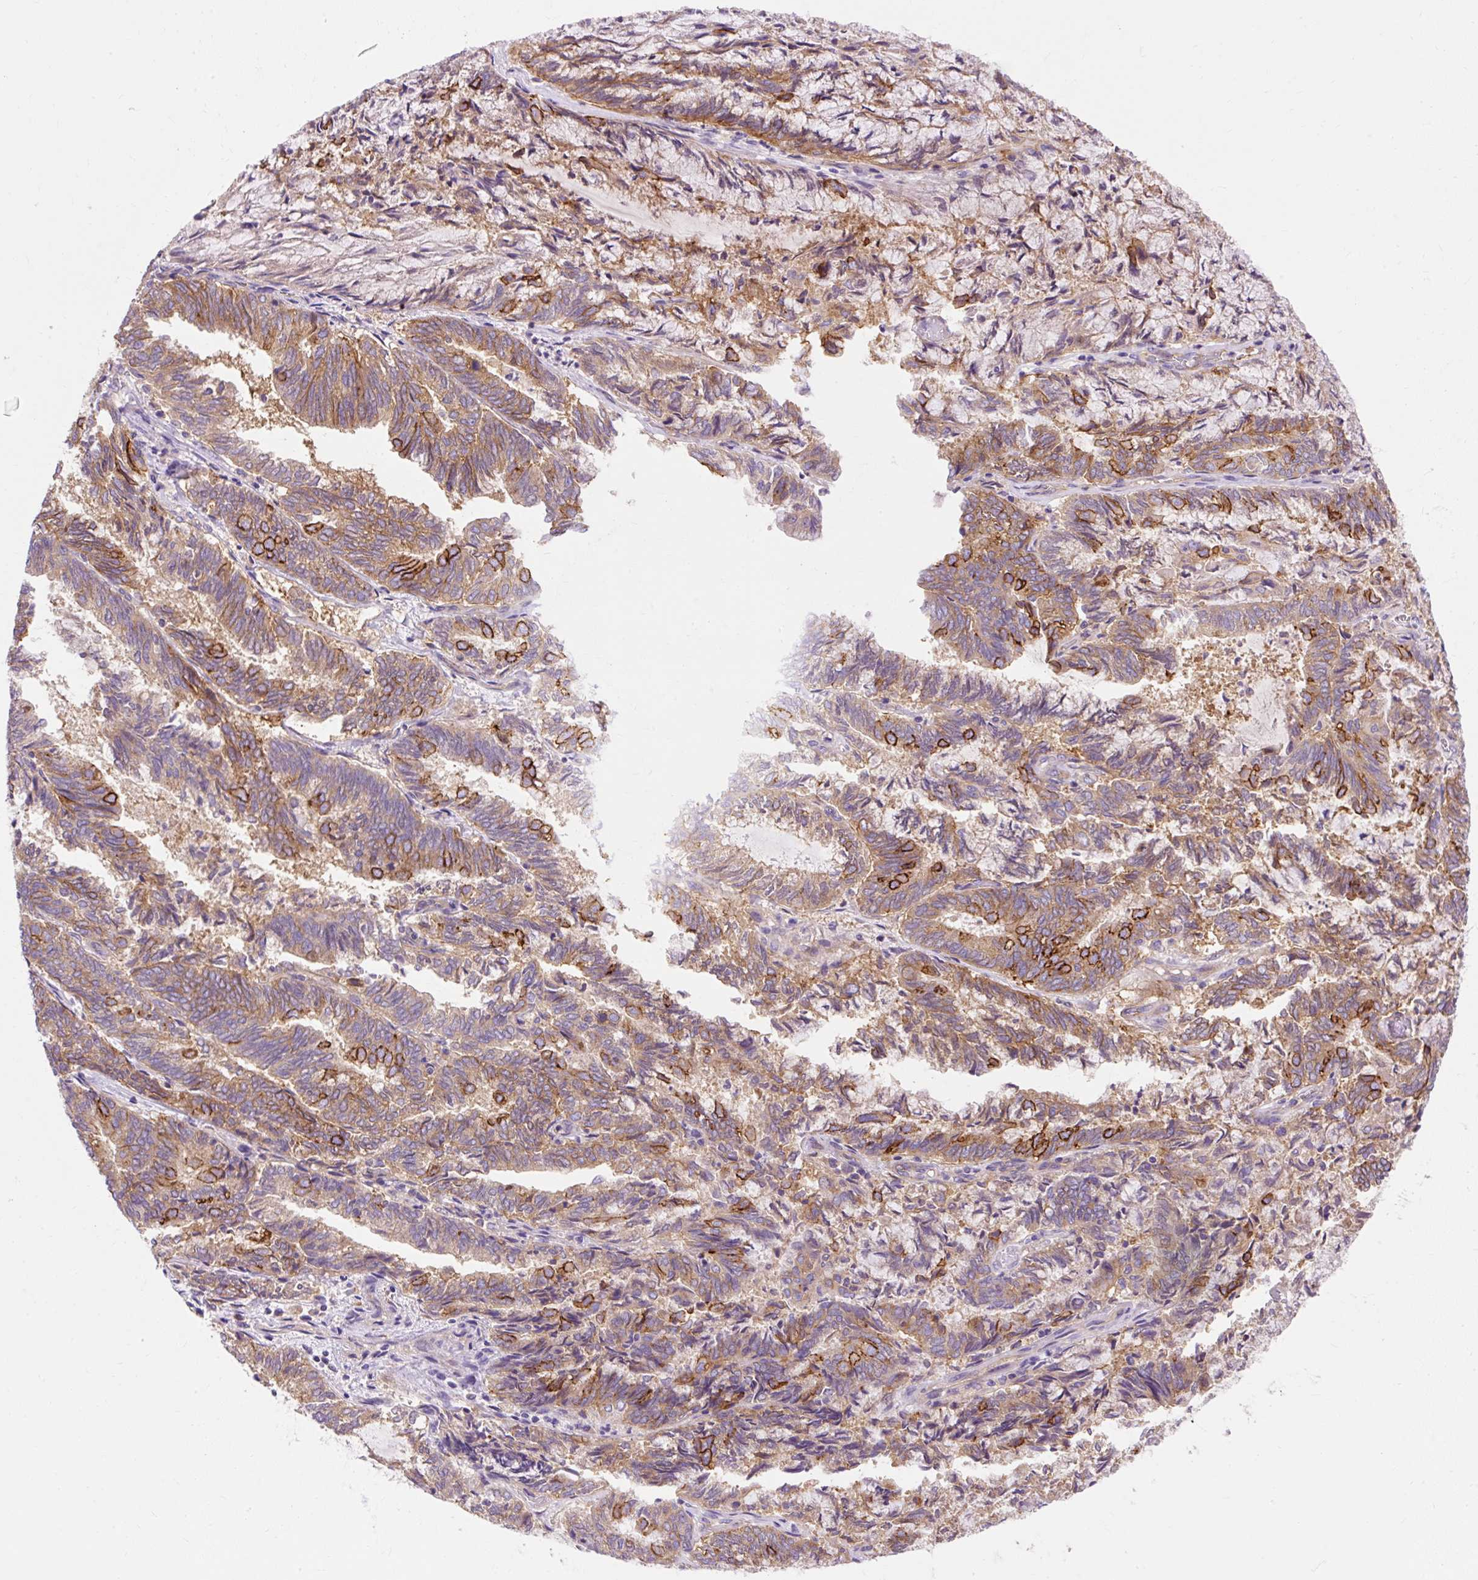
{"staining": {"intensity": "moderate", "quantity": "25%-75%", "location": "cytoplasmic/membranous"}, "tissue": "endometrial cancer", "cell_type": "Tumor cells", "image_type": "cancer", "snomed": [{"axis": "morphology", "description": "Adenocarcinoma, NOS"}, {"axis": "topography", "description": "Endometrium"}], "caption": "This is an image of immunohistochemistry staining of adenocarcinoma (endometrial), which shows moderate expression in the cytoplasmic/membranous of tumor cells.", "gene": "OR4K15", "patient": {"sex": "female", "age": 80}}